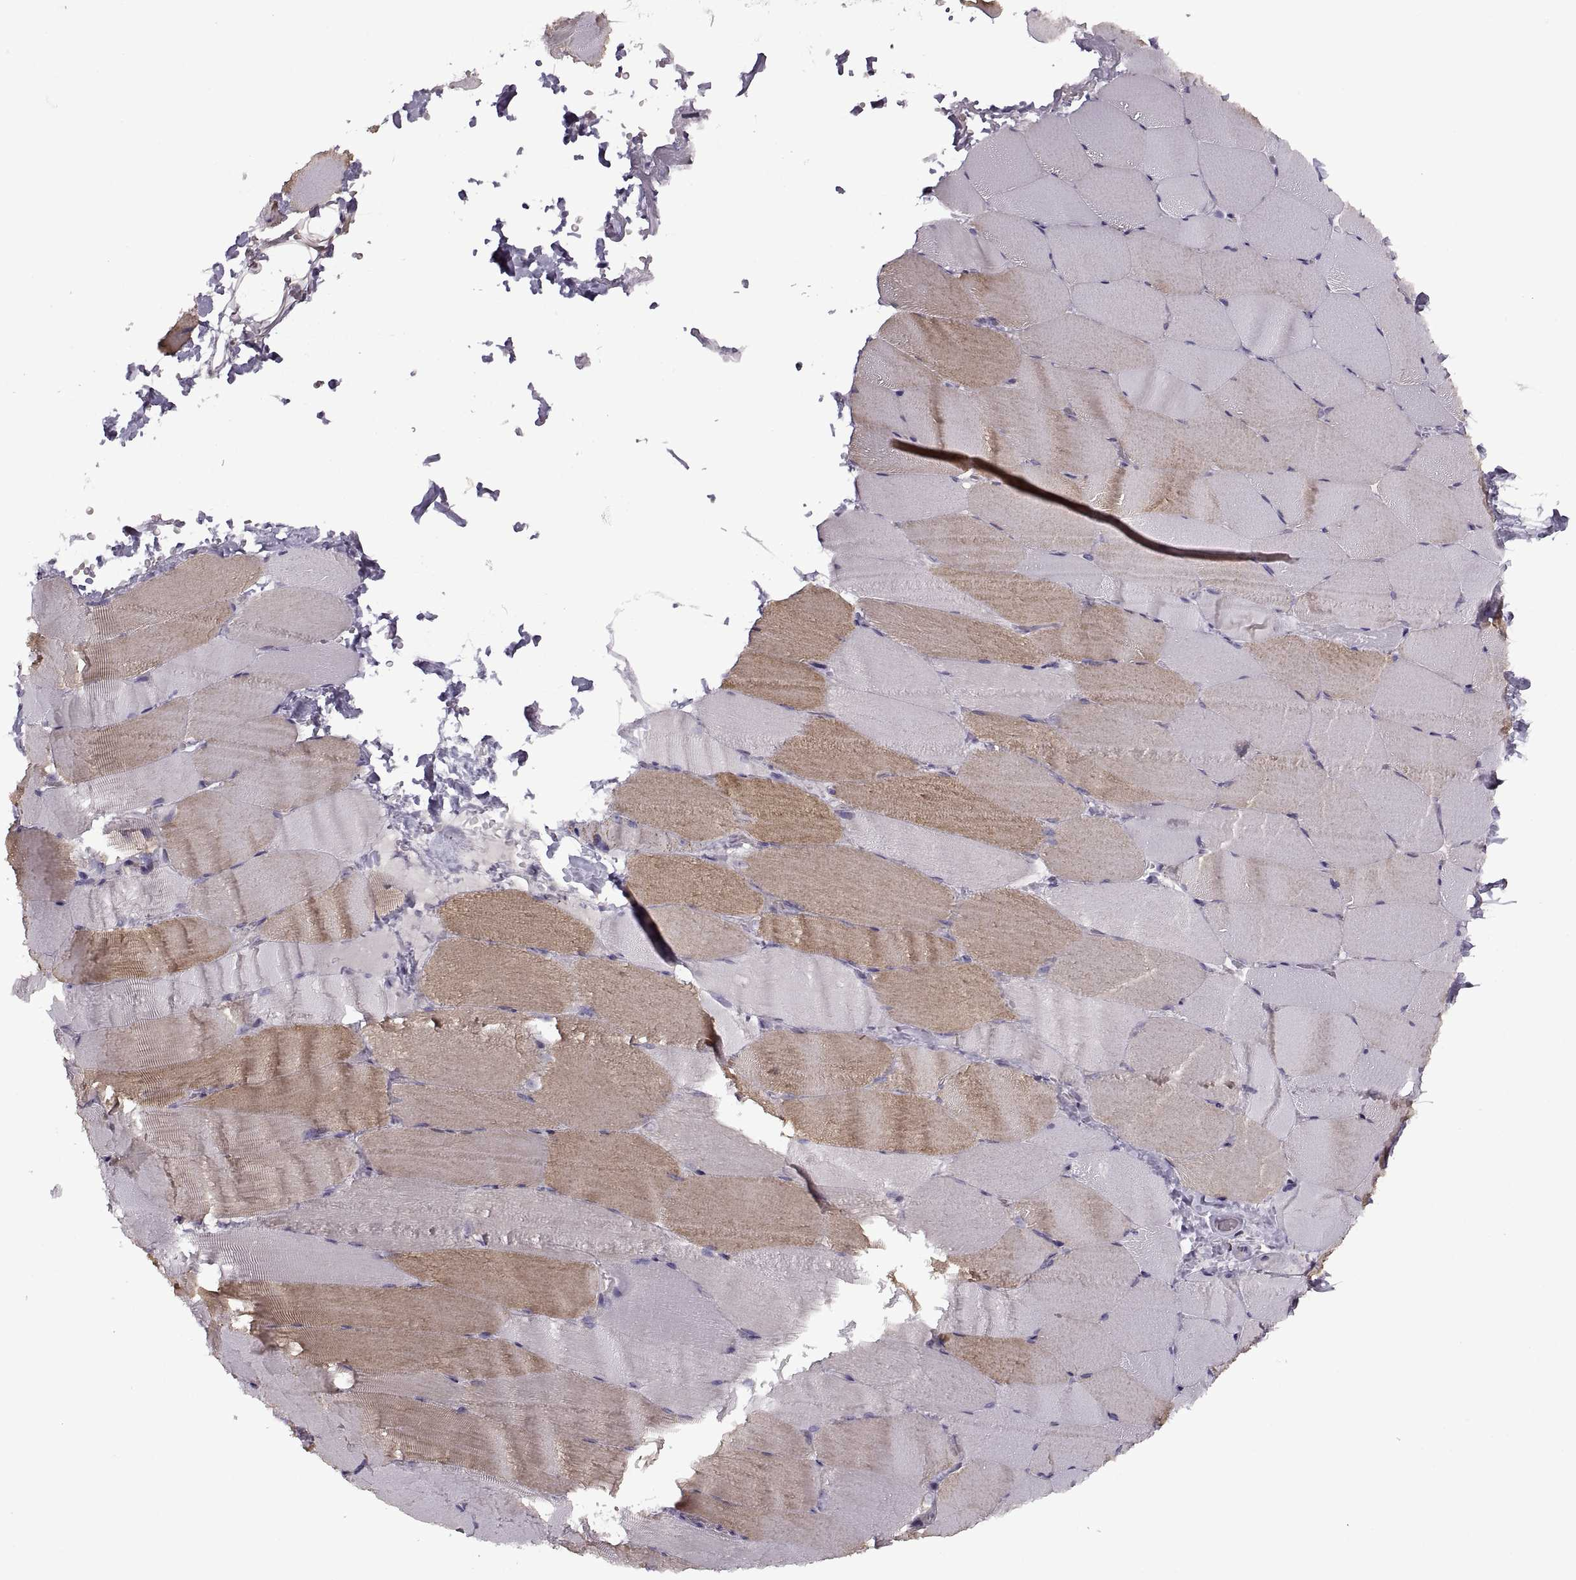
{"staining": {"intensity": "weak", "quantity": "25%-75%", "location": "cytoplasmic/membranous"}, "tissue": "skeletal muscle", "cell_type": "Myocytes", "image_type": "normal", "snomed": [{"axis": "morphology", "description": "Normal tissue, NOS"}, {"axis": "topography", "description": "Skeletal muscle"}], "caption": "High-power microscopy captured an IHC histopathology image of unremarkable skeletal muscle, revealing weak cytoplasmic/membranous expression in approximately 25%-75% of myocytes.", "gene": "PIERCE1", "patient": {"sex": "female", "age": 37}}